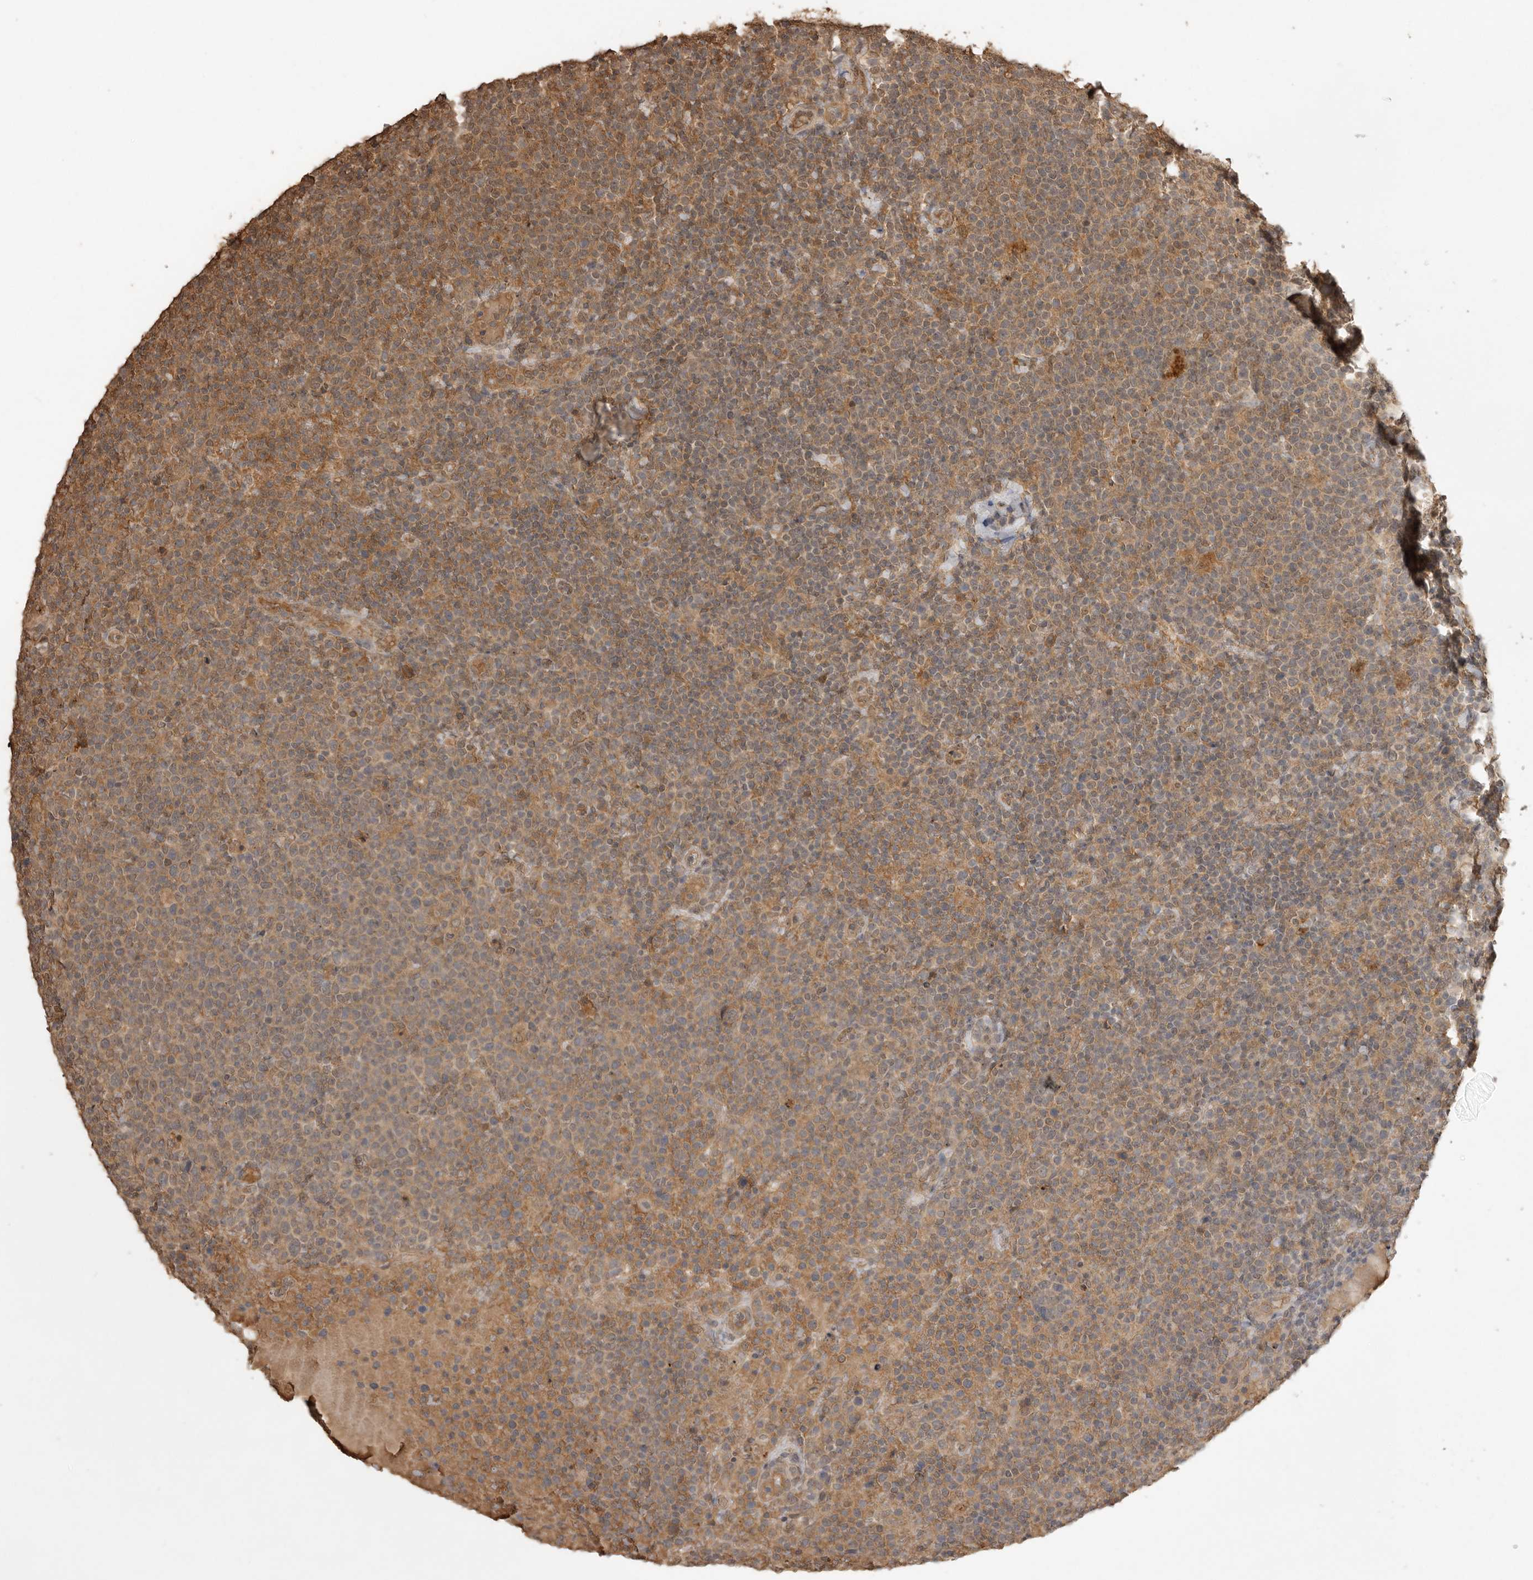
{"staining": {"intensity": "weak", "quantity": "25%-75%", "location": "cytoplasmic/membranous"}, "tissue": "lymphoma", "cell_type": "Tumor cells", "image_type": "cancer", "snomed": [{"axis": "morphology", "description": "Malignant lymphoma, non-Hodgkin's type, High grade"}, {"axis": "topography", "description": "Lymph node"}], "caption": "Immunohistochemical staining of malignant lymphoma, non-Hodgkin's type (high-grade) displays low levels of weak cytoplasmic/membranous protein positivity in approximately 25%-75% of tumor cells.", "gene": "JAG2", "patient": {"sex": "male", "age": 61}}